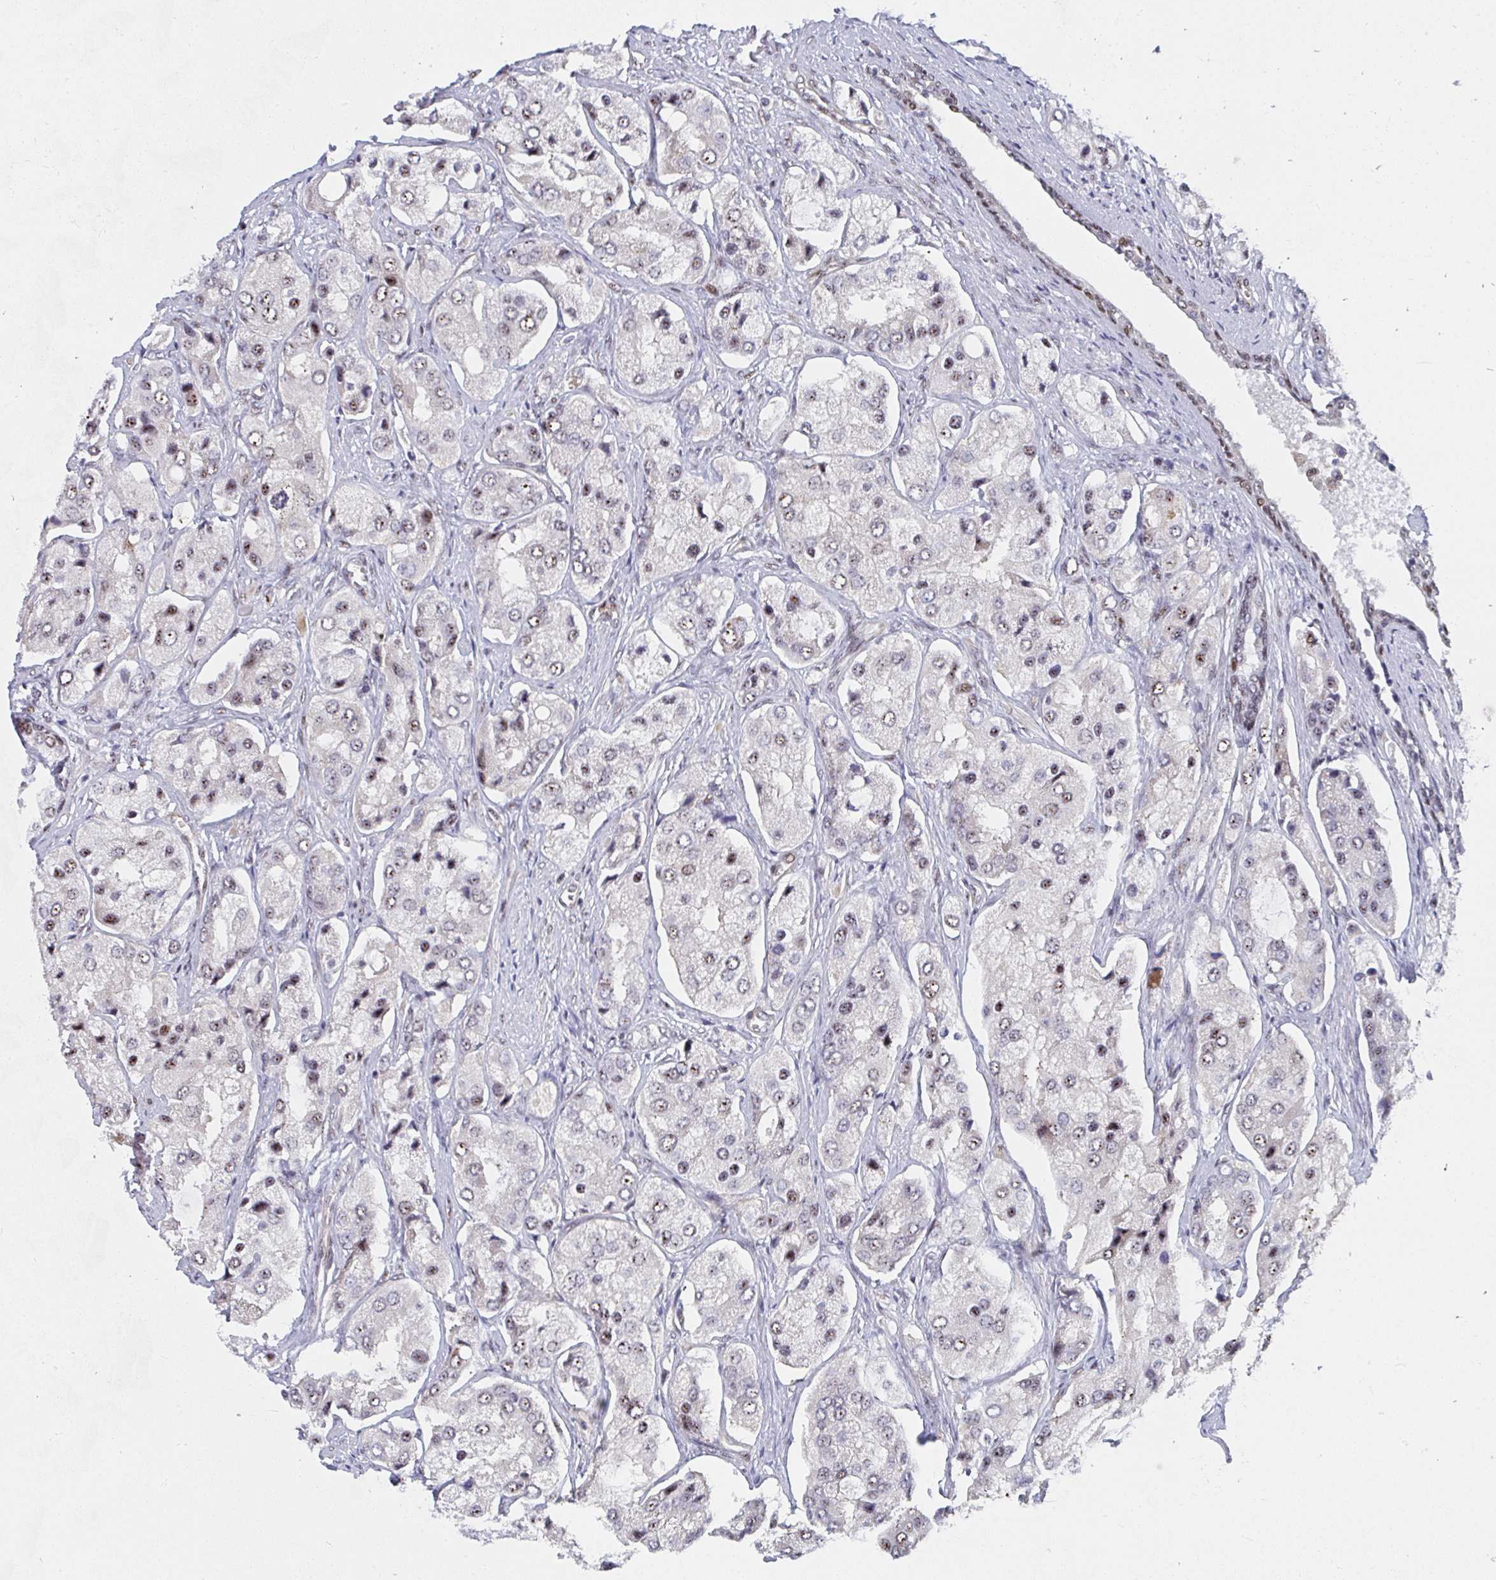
{"staining": {"intensity": "moderate", "quantity": "25%-75%", "location": "nuclear"}, "tissue": "prostate cancer", "cell_type": "Tumor cells", "image_type": "cancer", "snomed": [{"axis": "morphology", "description": "Adenocarcinoma, Low grade"}, {"axis": "topography", "description": "Prostate"}], "caption": "Human low-grade adenocarcinoma (prostate) stained with a brown dye exhibits moderate nuclear positive expression in about 25%-75% of tumor cells.", "gene": "ZIC3", "patient": {"sex": "male", "age": 69}}